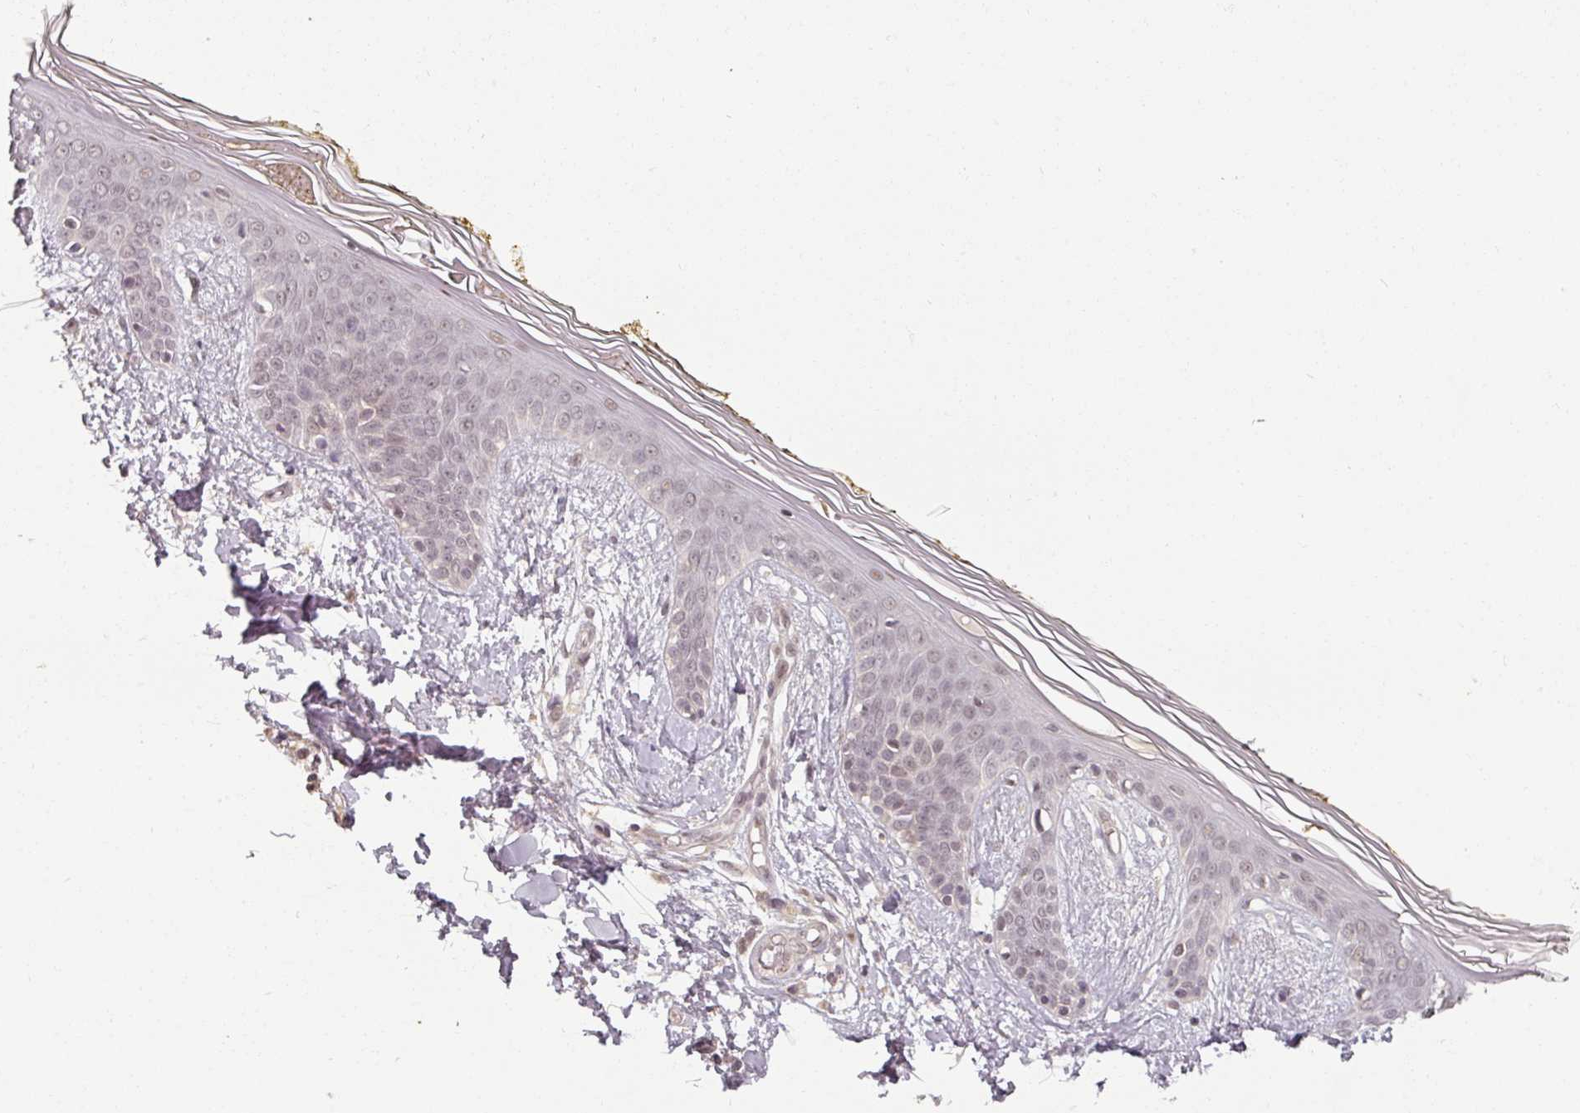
{"staining": {"intensity": "moderate", "quantity": "25%-75%", "location": "nuclear"}, "tissue": "skin", "cell_type": "Fibroblasts", "image_type": "normal", "snomed": [{"axis": "morphology", "description": "Normal tissue, NOS"}, {"axis": "topography", "description": "Skin"}], "caption": "Moderate nuclear staining is appreciated in approximately 25%-75% of fibroblasts in normal skin.", "gene": "POLR2G", "patient": {"sex": "female", "age": 34}}